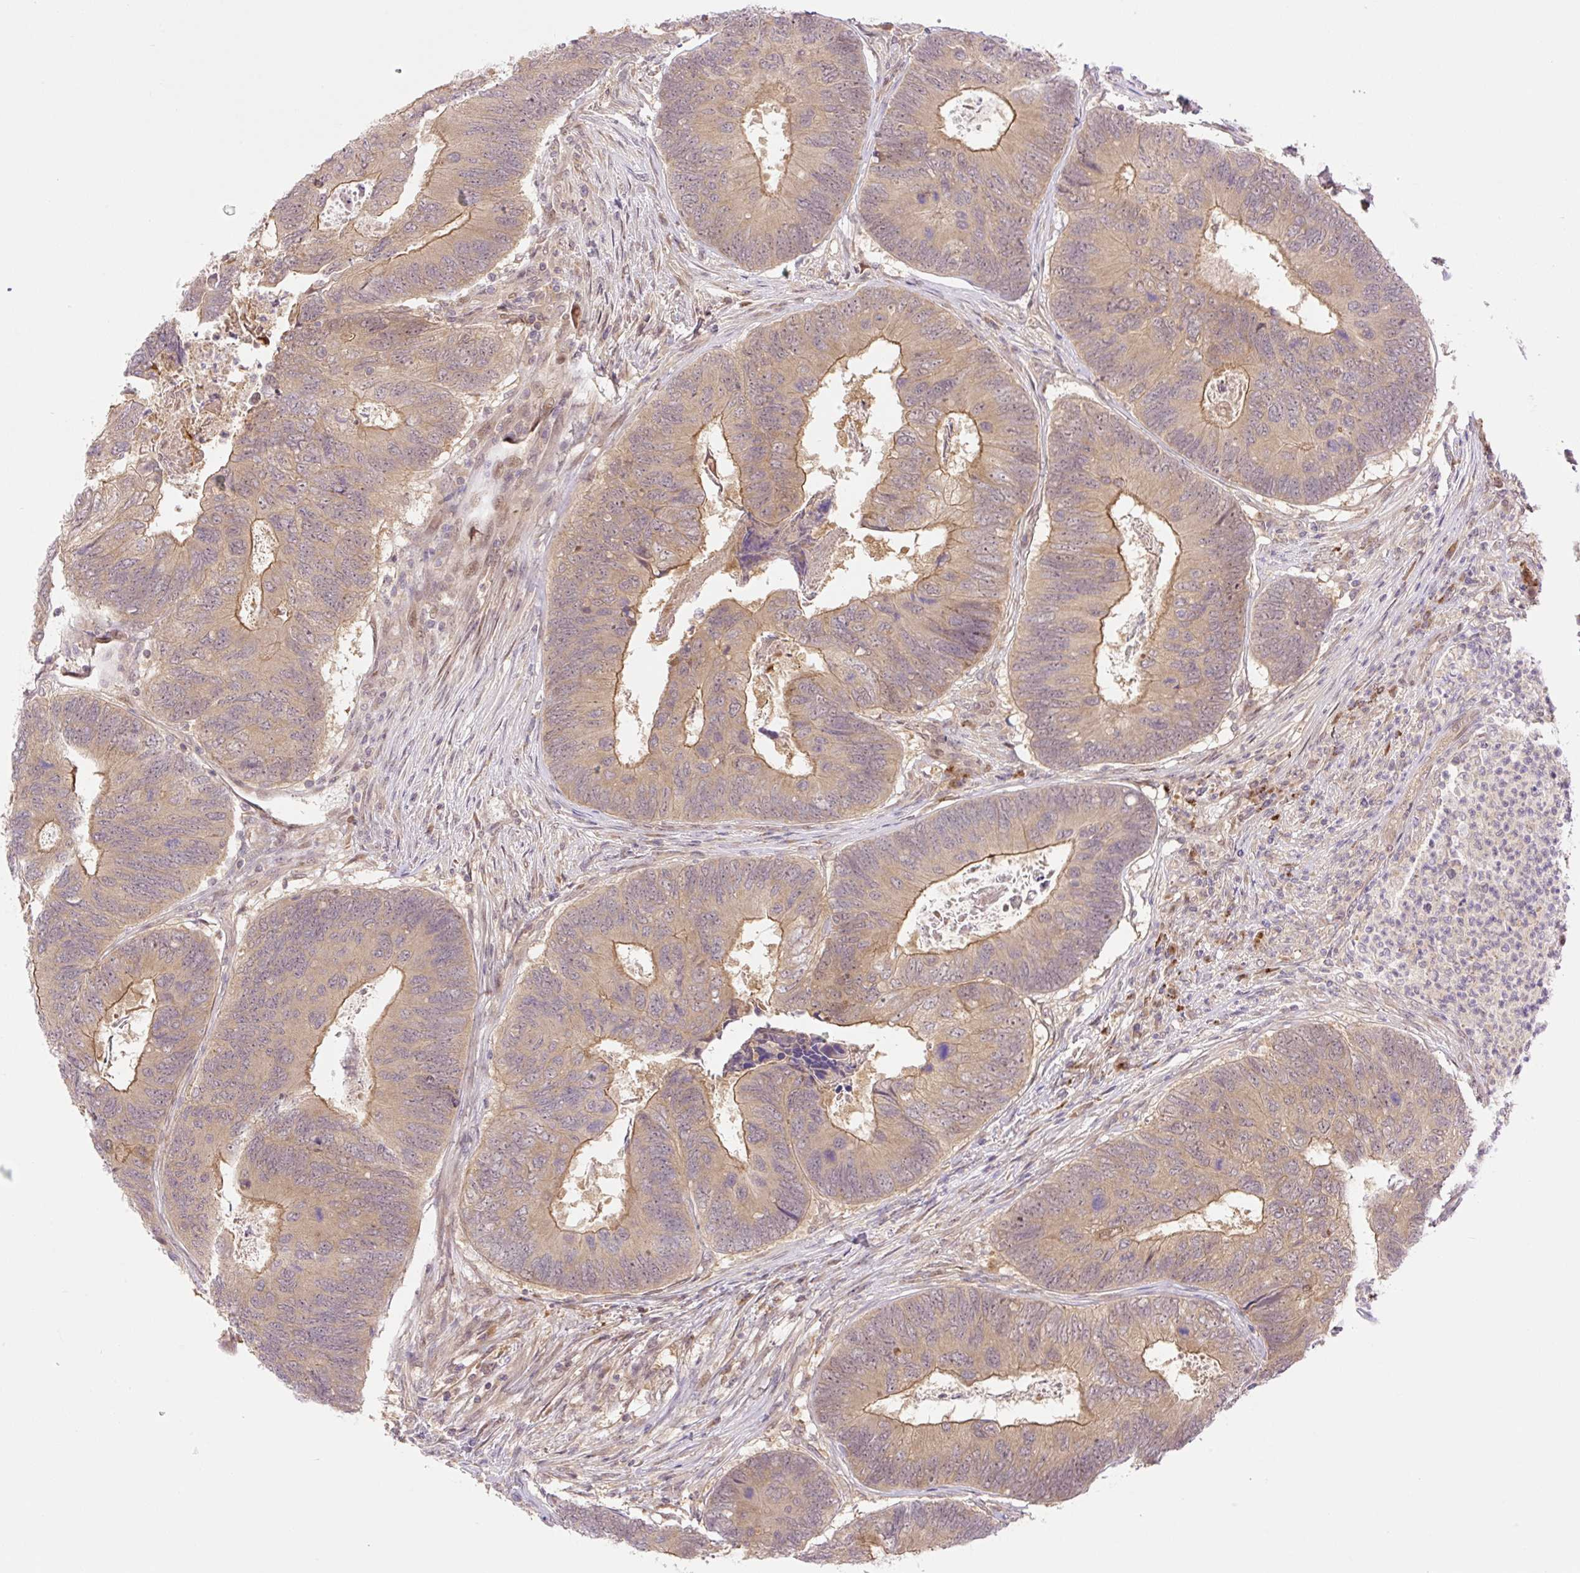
{"staining": {"intensity": "moderate", "quantity": ">75%", "location": "cytoplasmic/membranous,nuclear"}, "tissue": "colorectal cancer", "cell_type": "Tumor cells", "image_type": "cancer", "snomed": [{"axis": "morphology", "description": "Adenocarcinoma, NOS"}, {"axis": "topography", "description": "Colon"}], "caption": "DAB (3,3'-diaminobenzidine) immunohistochemical staining of colorectal adenocarcinoma demonstrates moderate cytoplasmic/membranous and nuclear protein positivity in approximately >75% of tumor cells.", "gene": "VPS25", "patient": {"sex": "female", "age": 67}}